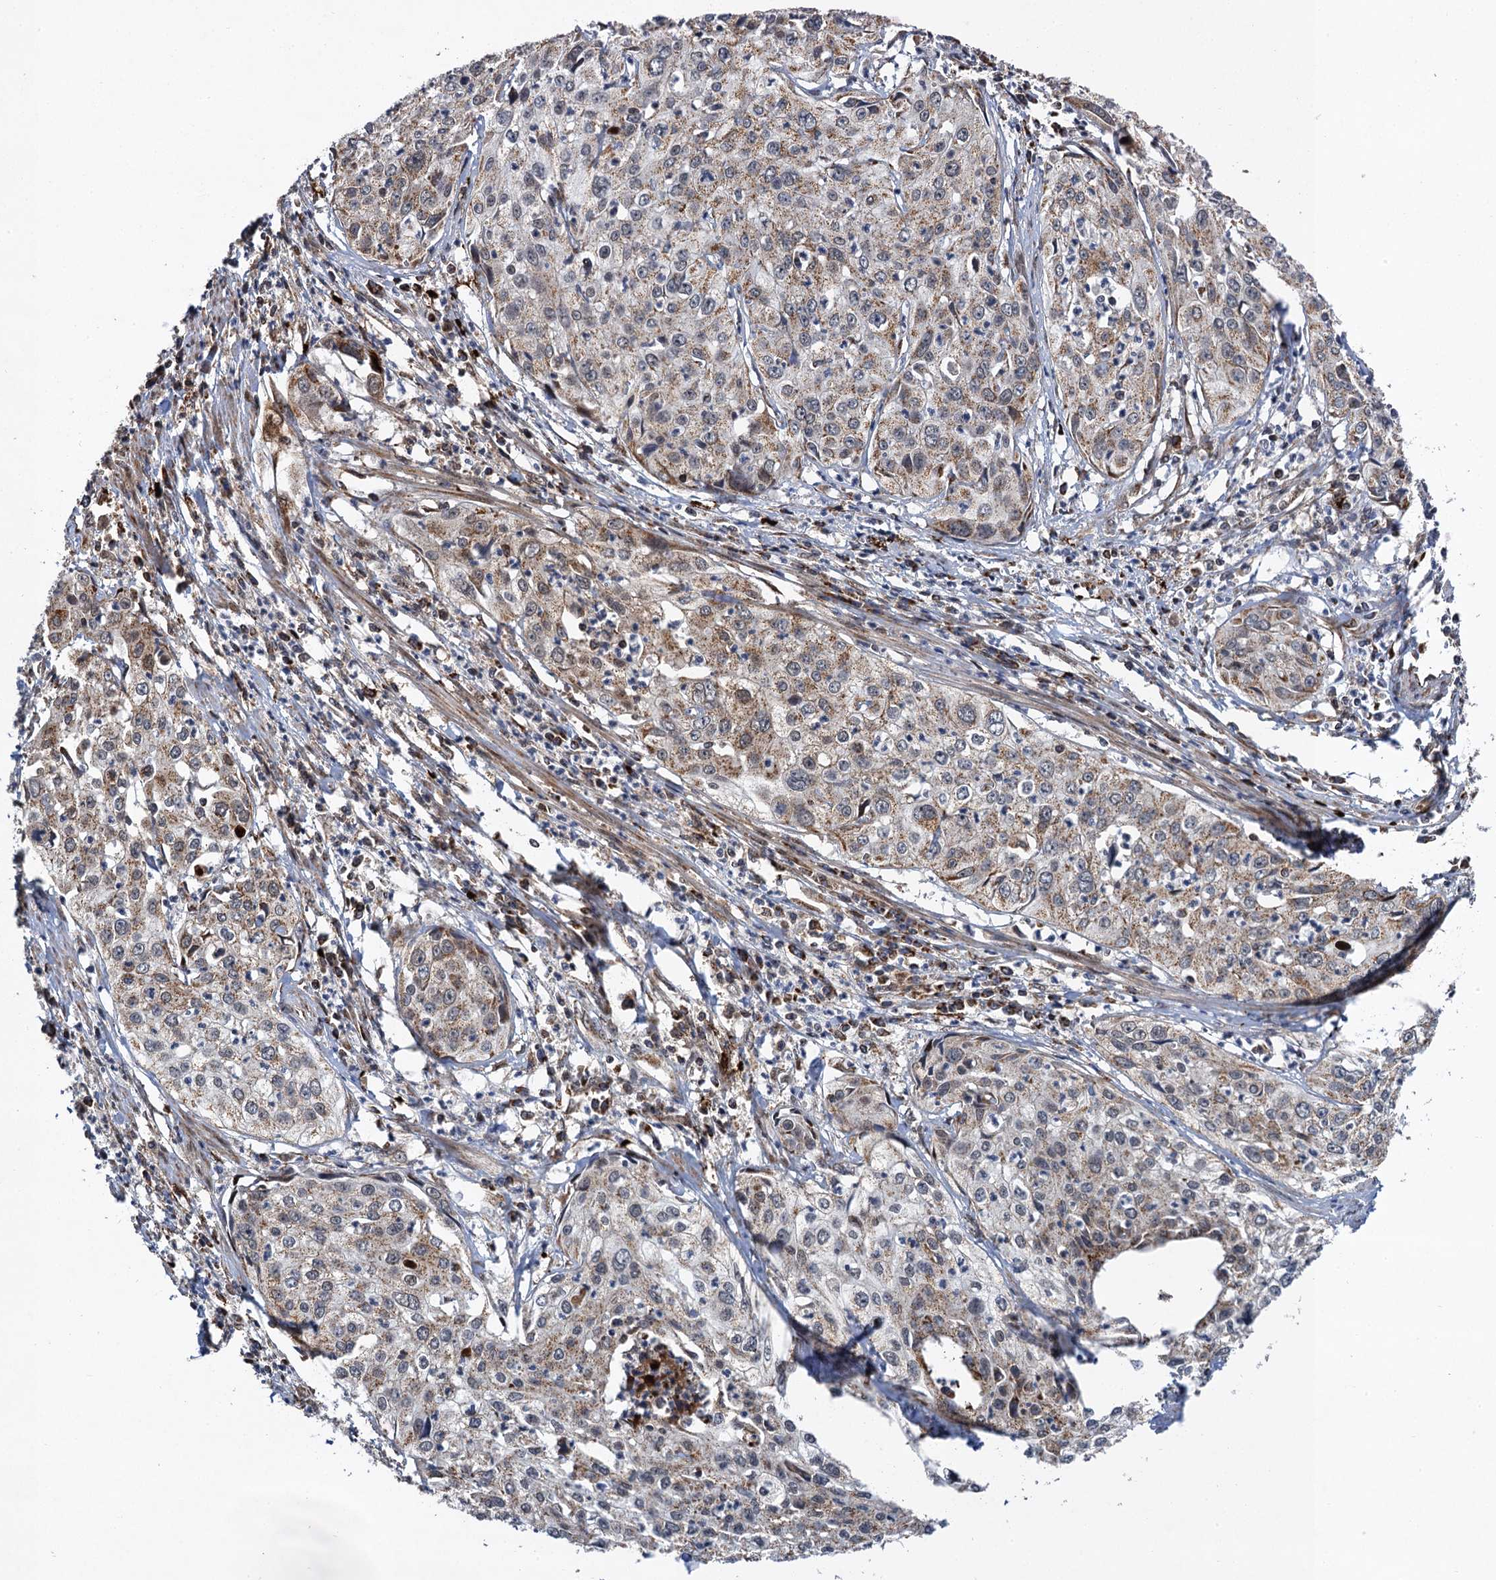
{"staining": {"intensity": "moderate", "quantity": "<25%", "location": "cytoplasmic/membranous"}, "tissue": "cervical cancer", "cell_type": "Tumor cells", "image_type": "cancer", "snomed": [{"axis": "morphology", "description": "Squamous cell carcinoma, NOS"}, {"axis": "topography", "description": "Cervix"}], "caption": "Protein staining shows moderate cytoplasmic/membranous staining in about <25% of tumor cells in squamous cell carcinoma (cervical). Immunohistochemistry (ihc) stains the protein of interest in brown and the nuclei are stained blue.", "gene": "CMPK2", "patient": {"sex": "female", "age": 31}}